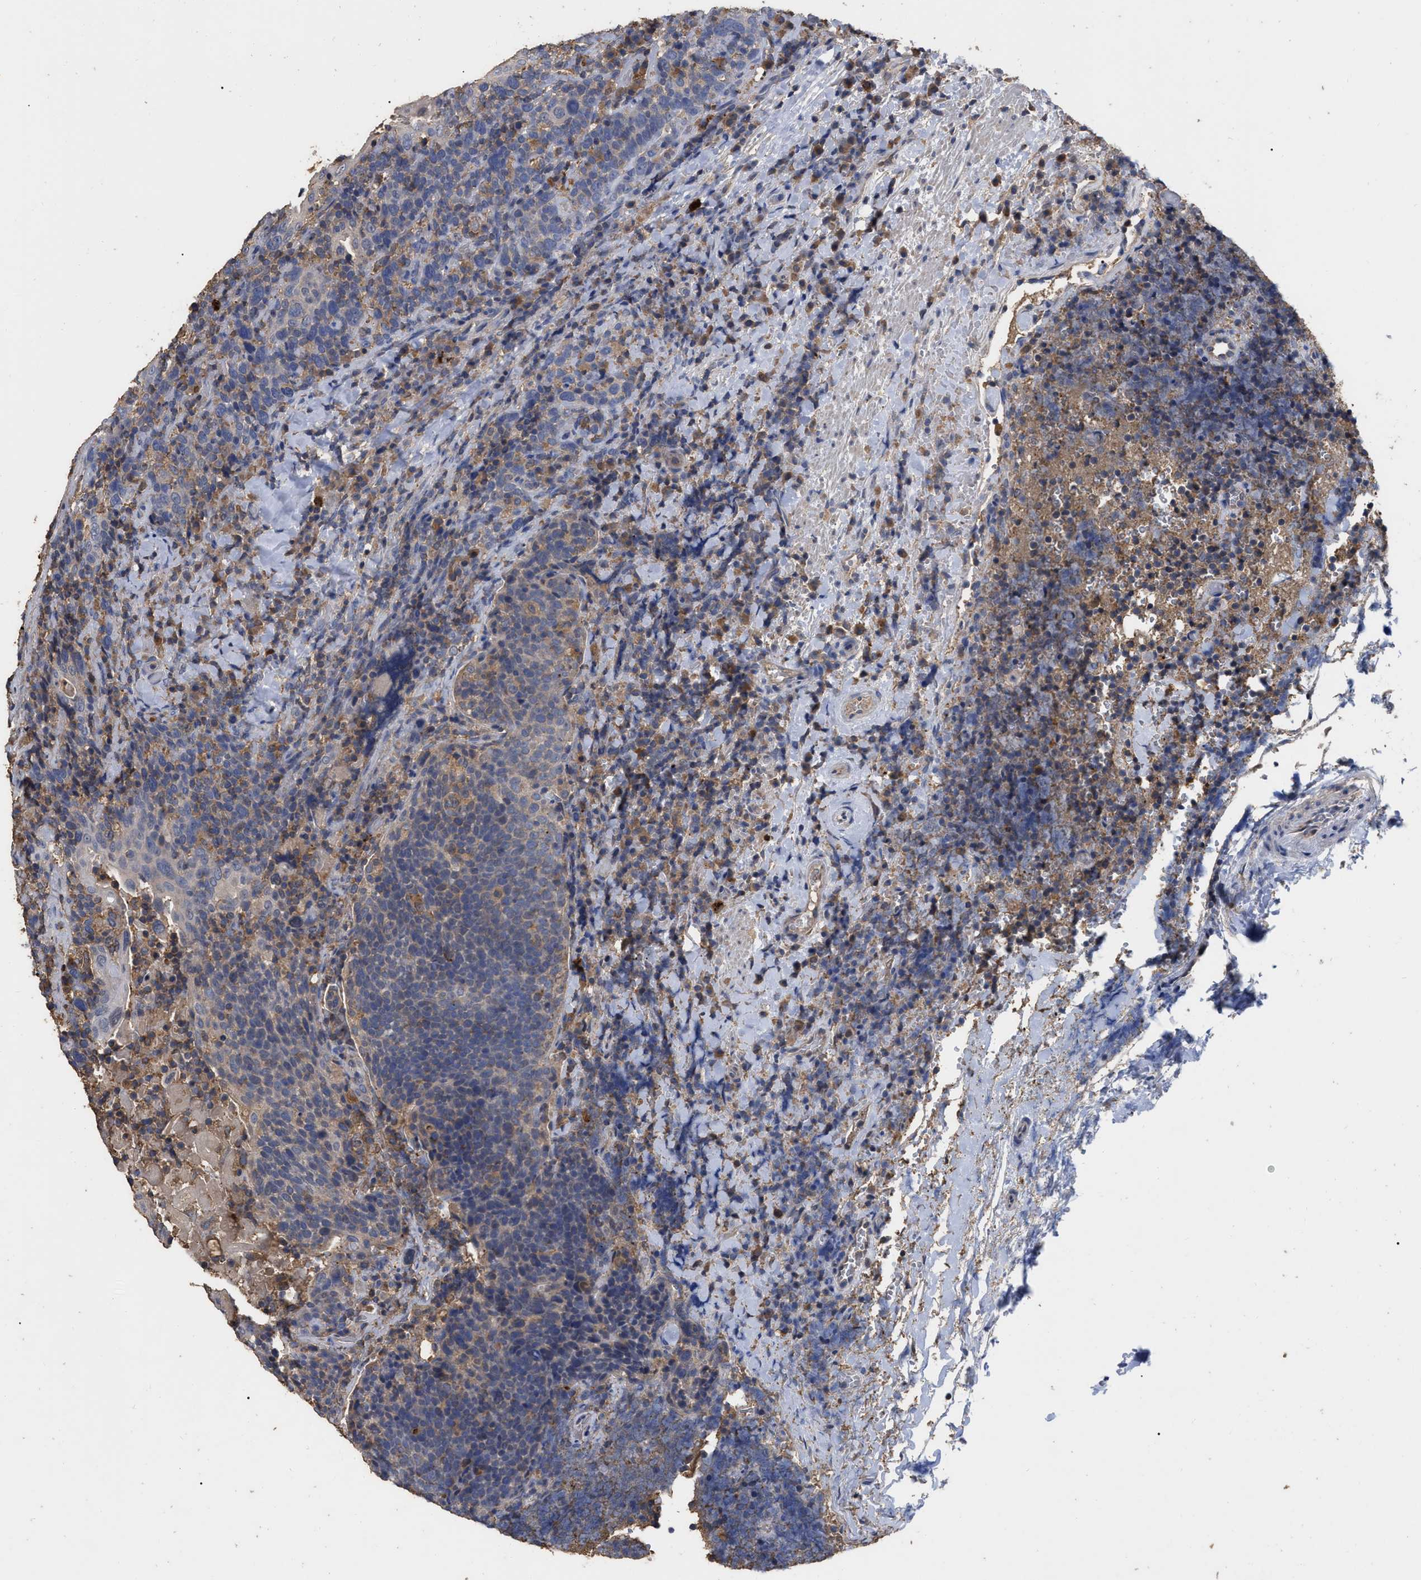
{"staining": {"intensity": "negative", "quantity": "none", "location": "none"}, "tissue": "head and neck cancer", "cell_type": "Tumor cells", "image_type": "cancer", "snomed": [{"axis": "morphology", "description": "Squamous cell carcinoma, NOS"}, {"axis": "morphology", "description": "Squamous cell carcinoma, metastatic, NOS"}, {"axis": "topography", "description": "Lymph node"}, {"axis": "topography", "description": "Head-Neck"}], "caption": "This histopathology image is of metastatic squamous cell carcinoma (head and neck) stained with IHC to label a protein in brown with the nuclei are counter-stained blue. There is no staining in tumor cells.", "gene": "GPR179", "patient": {"sex": "male", "age": 62}}